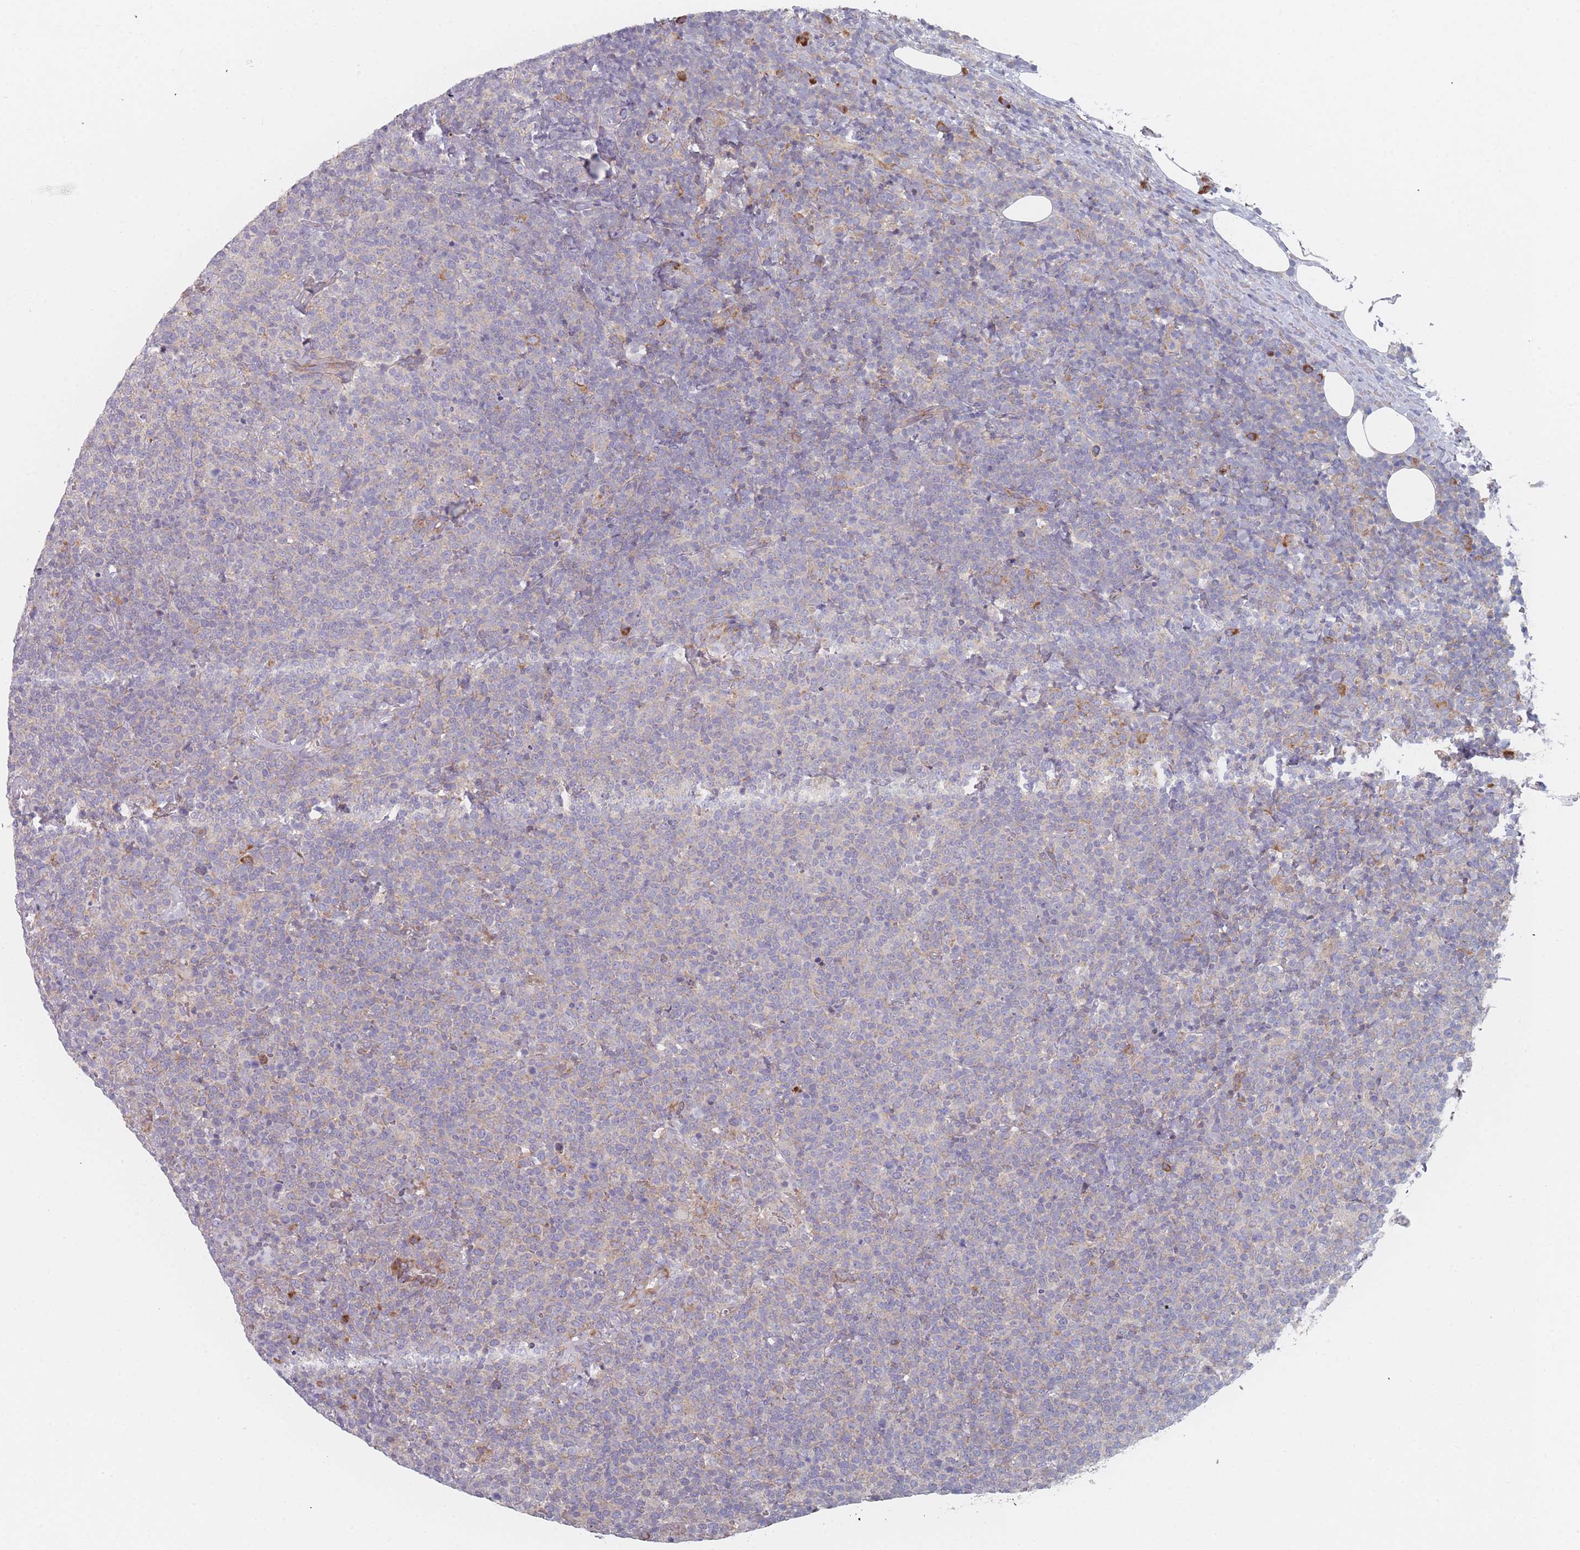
{"staining": {"intensity": "negative", "quantity": "none", "location": "none"}, "tissue": "lymphoma", "cell_type": "Tumor cells", "image_type": "cancer", "snomed": [{"axis": "morphology", "description": "Malignant lymphoma, non-Hodgkin's type, High grade"}, {"axis": "topography", "description": "Lymph node"}], "caption": "Tumor cells are negative for brown protein staining in malignant lymphoma, non-Hodgkin's type (high-grade).", "gene": "CACNG5", "patient": {"sex": "male", "age": 61}}